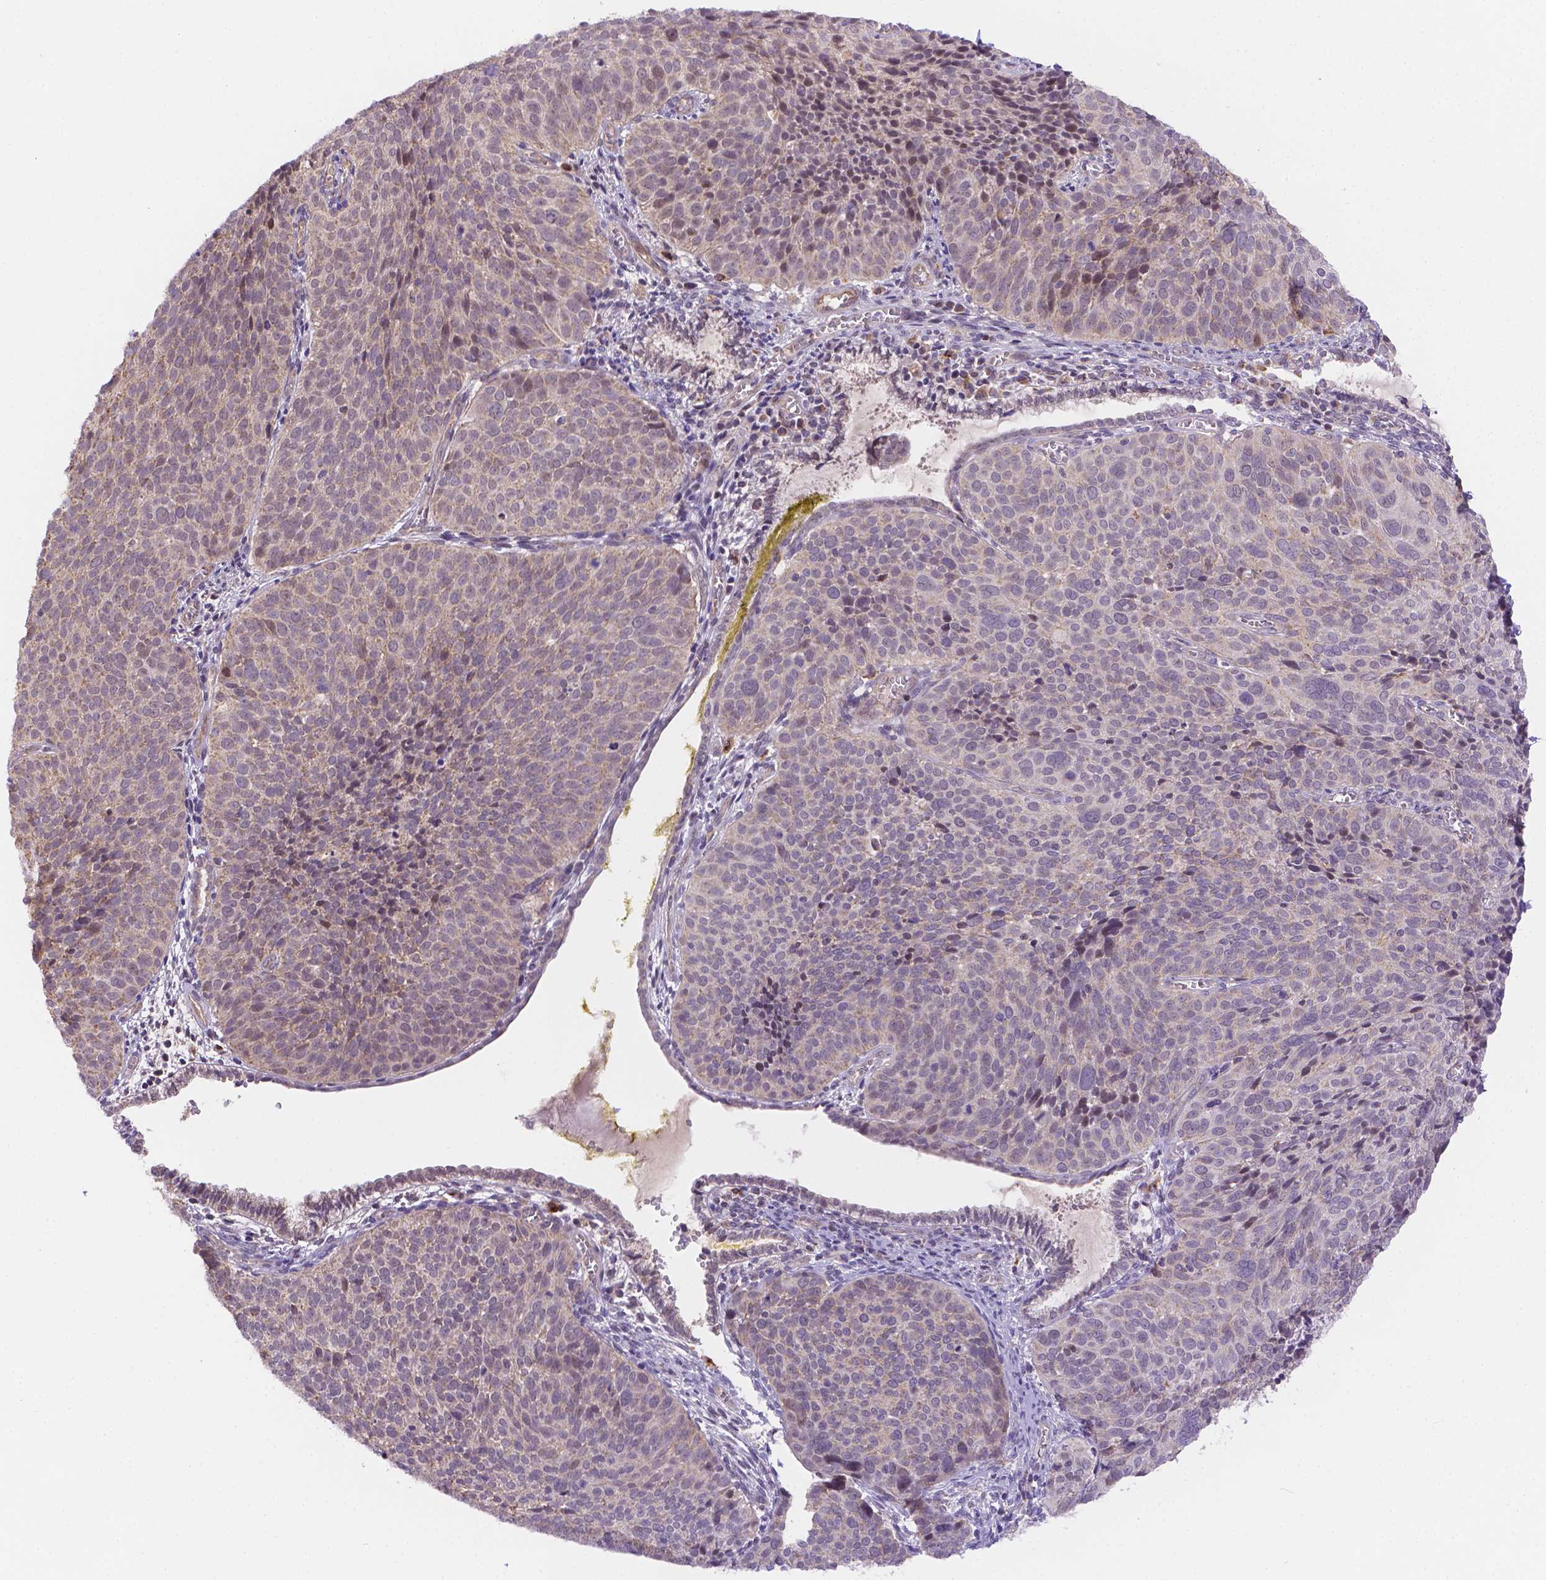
{"staining": {"intensity": "weak", "quantity": "<25%", "location": "cytoplasmic/membranous"}, "tissue": "cervical cancer", "cell_type": "Tumor cells", "image_type": "cancer", "snomed": [{"axis": "morphology", "description": "Squamous cell carcinoma, NOS"}, {"axis": "topography", "description": "Cervix"}], "caption": "DAB immunohistochemical staining of cervical cancer demonstrates no significant staining in tumor cells.", "gene": "CYYR1", "patient": {"sex": "female", "age": 39}}